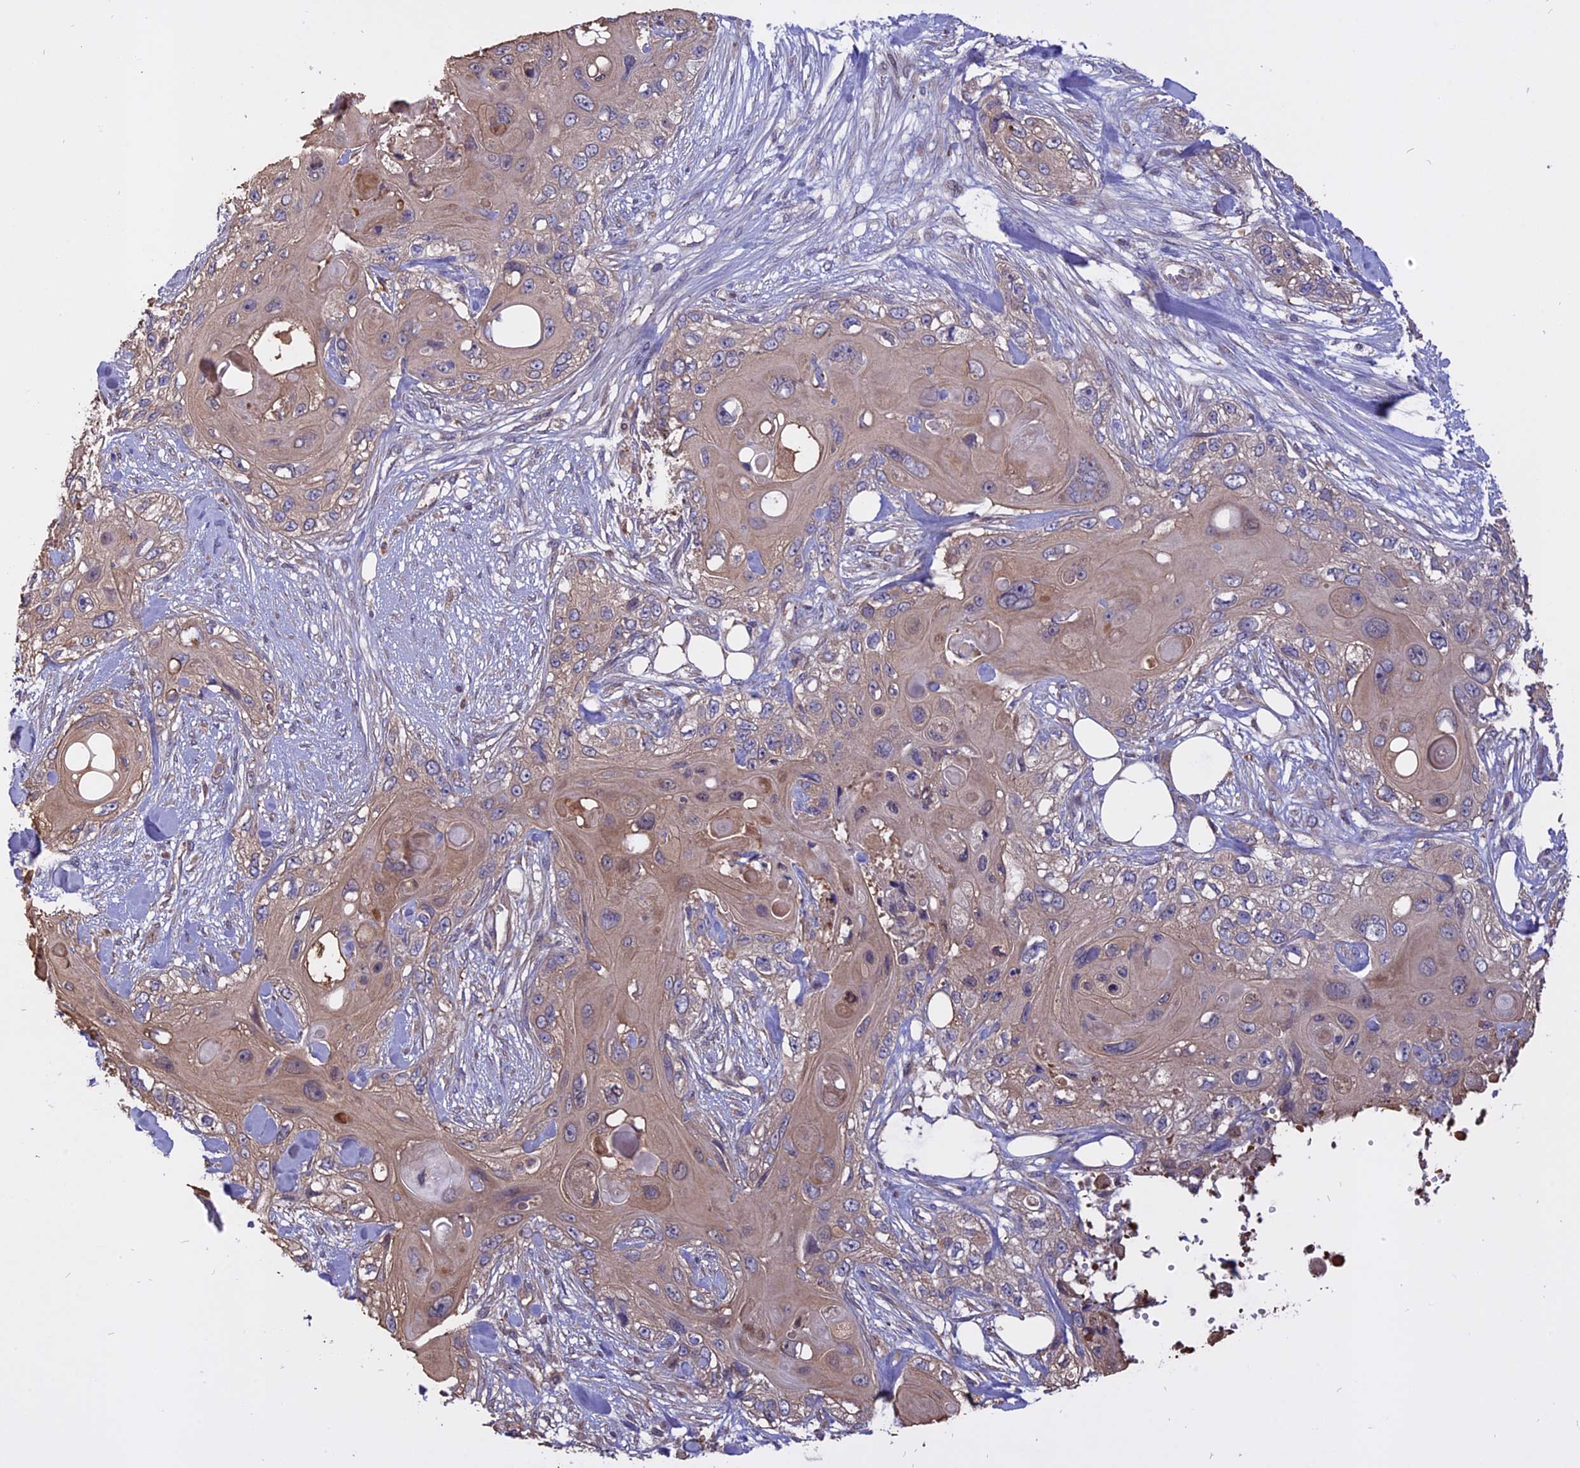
{"staining": {"intensity": "weak", "quantity": ">75%", "location": "cytoplasmic/membranous"}, "tissue": "skin cancer", "cell_type": "Tumor cells", "image_type": "cancer", "snomed": [{"axis": "morphology", "description": "Normal tissue, NOS"}, {"axis": "morphology", "description": "Squamous cell carcinoma, NOS"}, {"axis": "topography", "description": "Skin"}], "caption": "Protein expression analysis of skin cancer (squamous cell carcinoma) exhibits weak cytoplasmic/membranous expression in approximately >75% of tumor cells. Ihc stains the protein of interest in brown and the nuclei are stained blue.", "gene": "CARMIL2", "patient": {"sex": "male", "age": 72}}